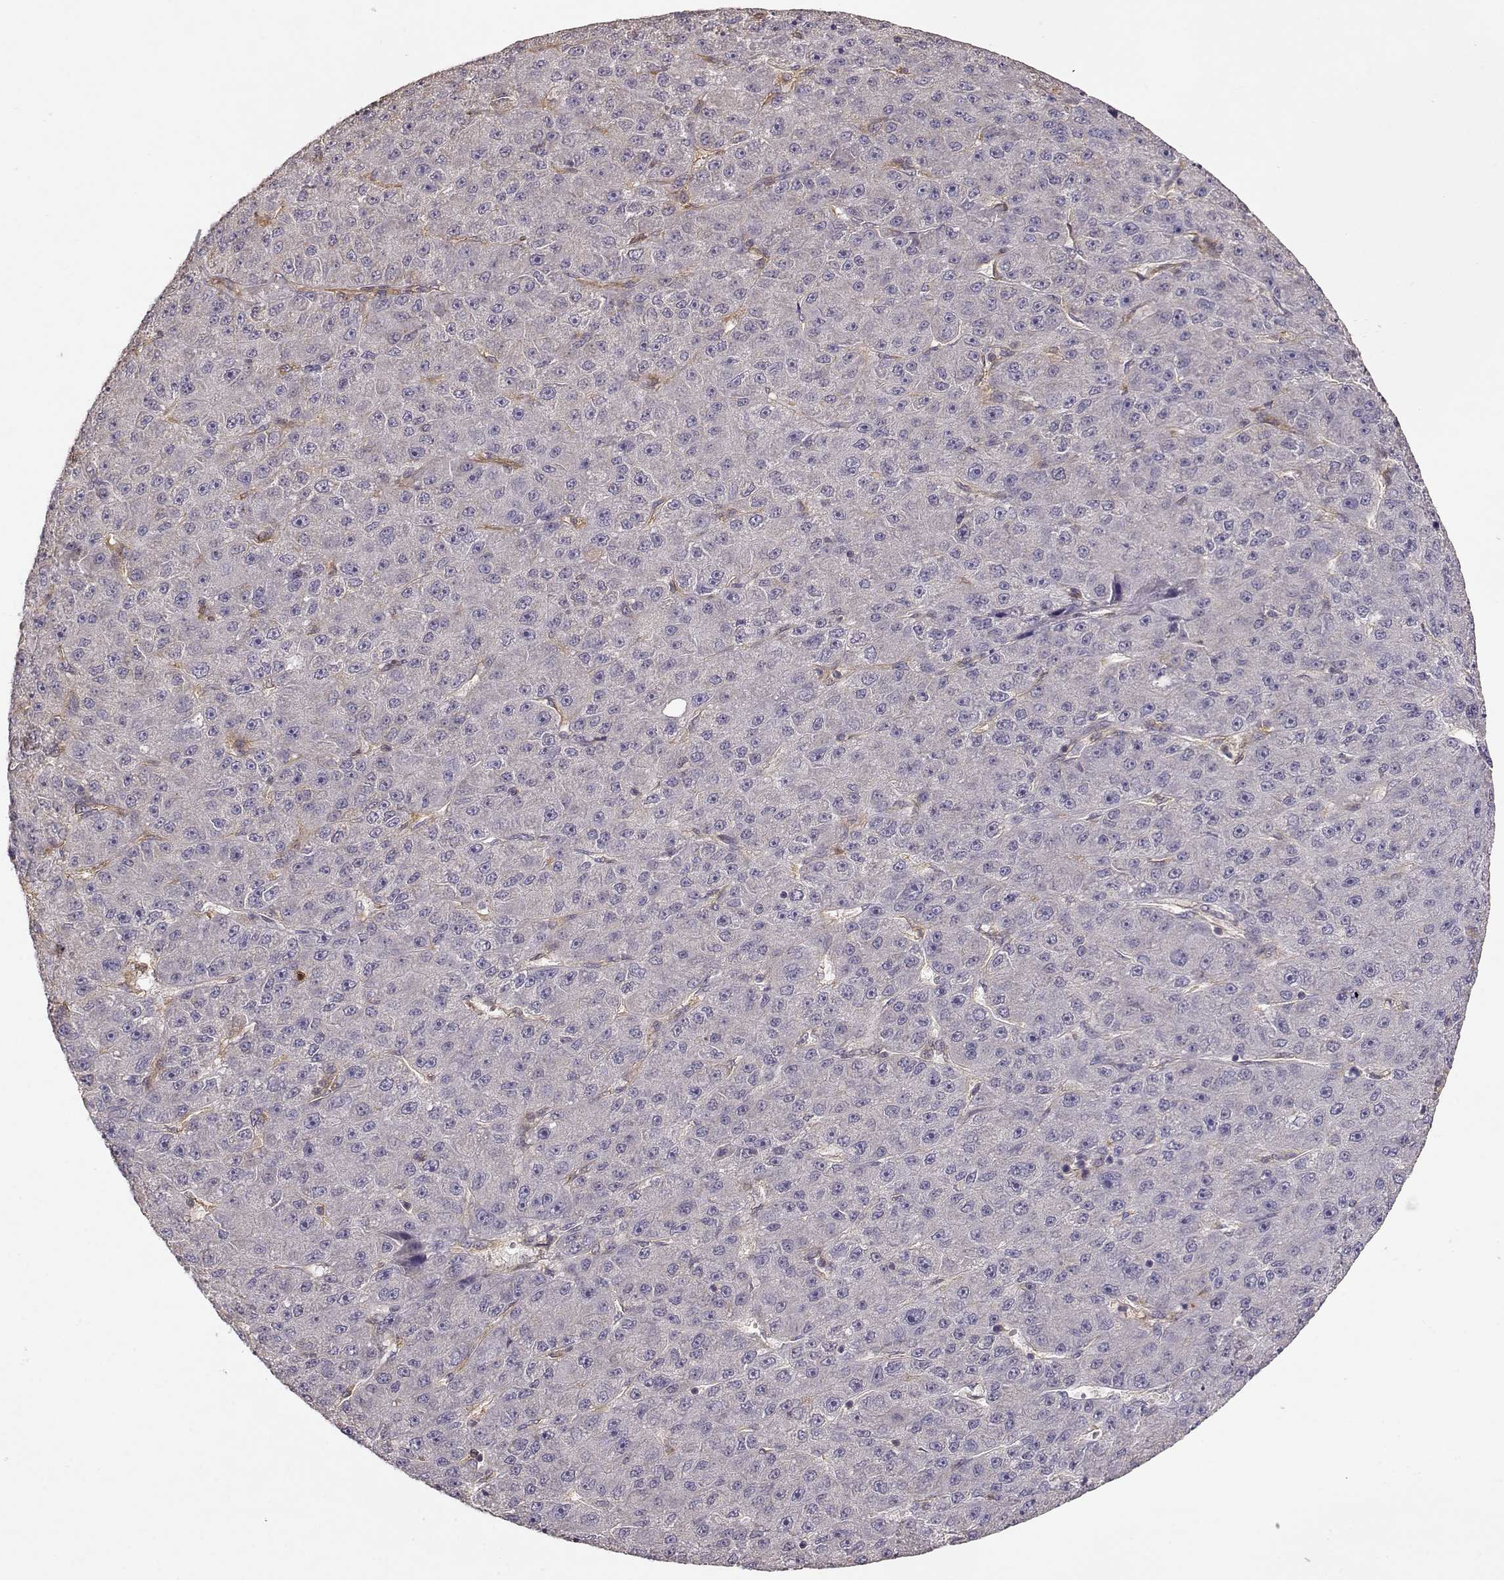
{"staining": {"intensity": "negative", "quantity": "none", "location": "none"}, "tissue": "liver cancer", "cell_type": "Tumor cells", "image_type": "cancer", "snomed": [{"axis": "morphology", "description": "Carcinoma, Hepatocellular, NOS"}, {"axis": "topography", "description": "Liver"}], "caption": "Liver cancer was stained to show a protein in brown. There is no significant staining in tumor cells.", "gene": "ARHGEF2", "patient": {"sex": "male", "age": 67}}